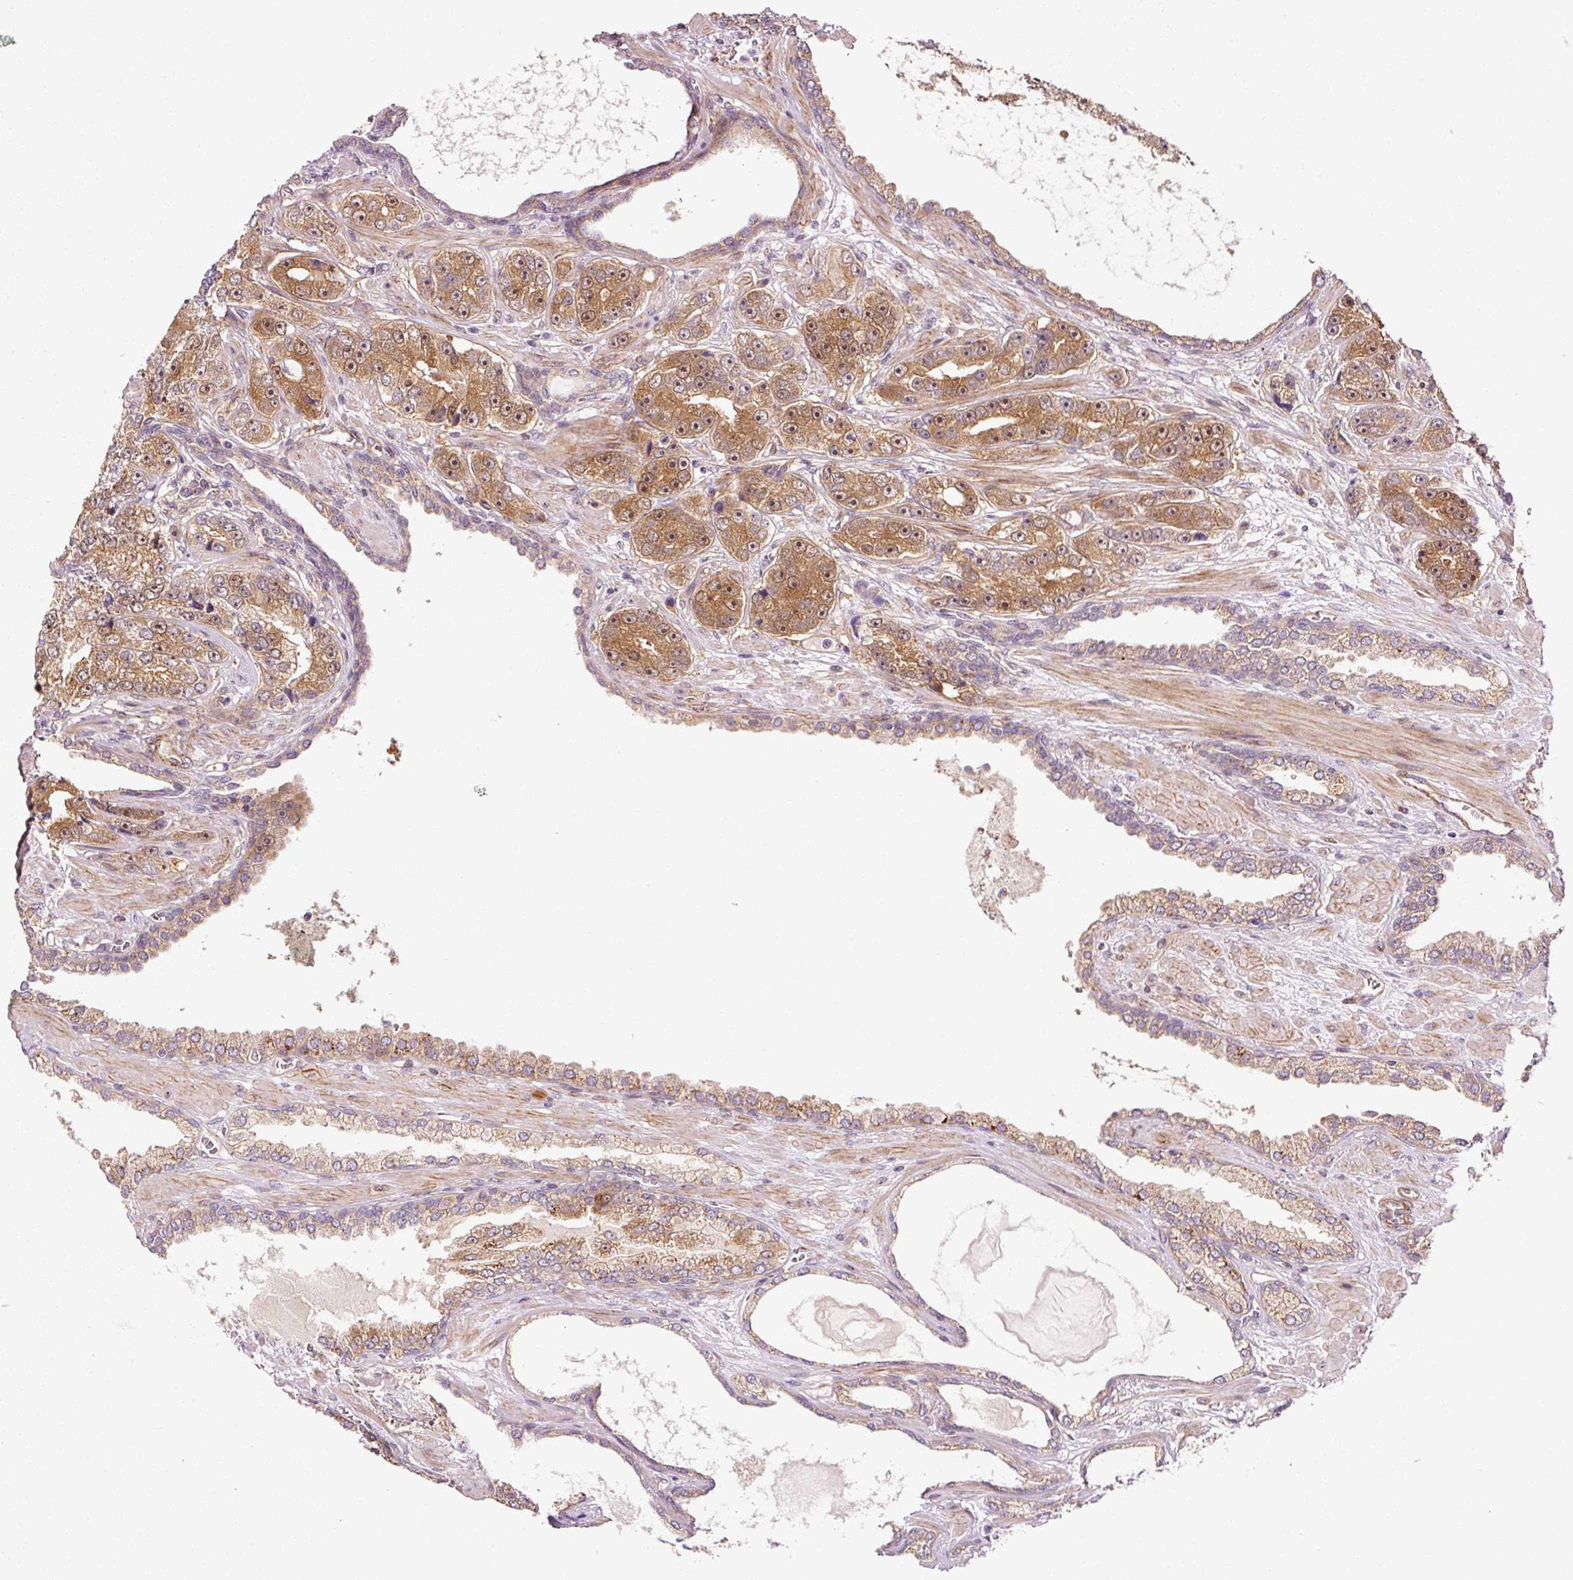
{"staining": {"intensity": "moderate", "quantity": ">75%", "location": "cytoplasmic/membranous,nuclear"}, "tissue": "prostate cancer", "cell_type": "Tumor cells", "image_type": "cancer", "snomed": [{"axis": "morphology", "description": "Adenocarcinoma, High grade"}, {"axis": "topography", "description": "Prostate"}], "caption": "Immunohistochemical staining of human prostate cancer exhibits moderate cytoplasmic/membranous and nuclear protein expression in approximately >75% of tumor cells.", "gene": "PPP1R14B", "patient": {"sex": "male", "age": 71}}